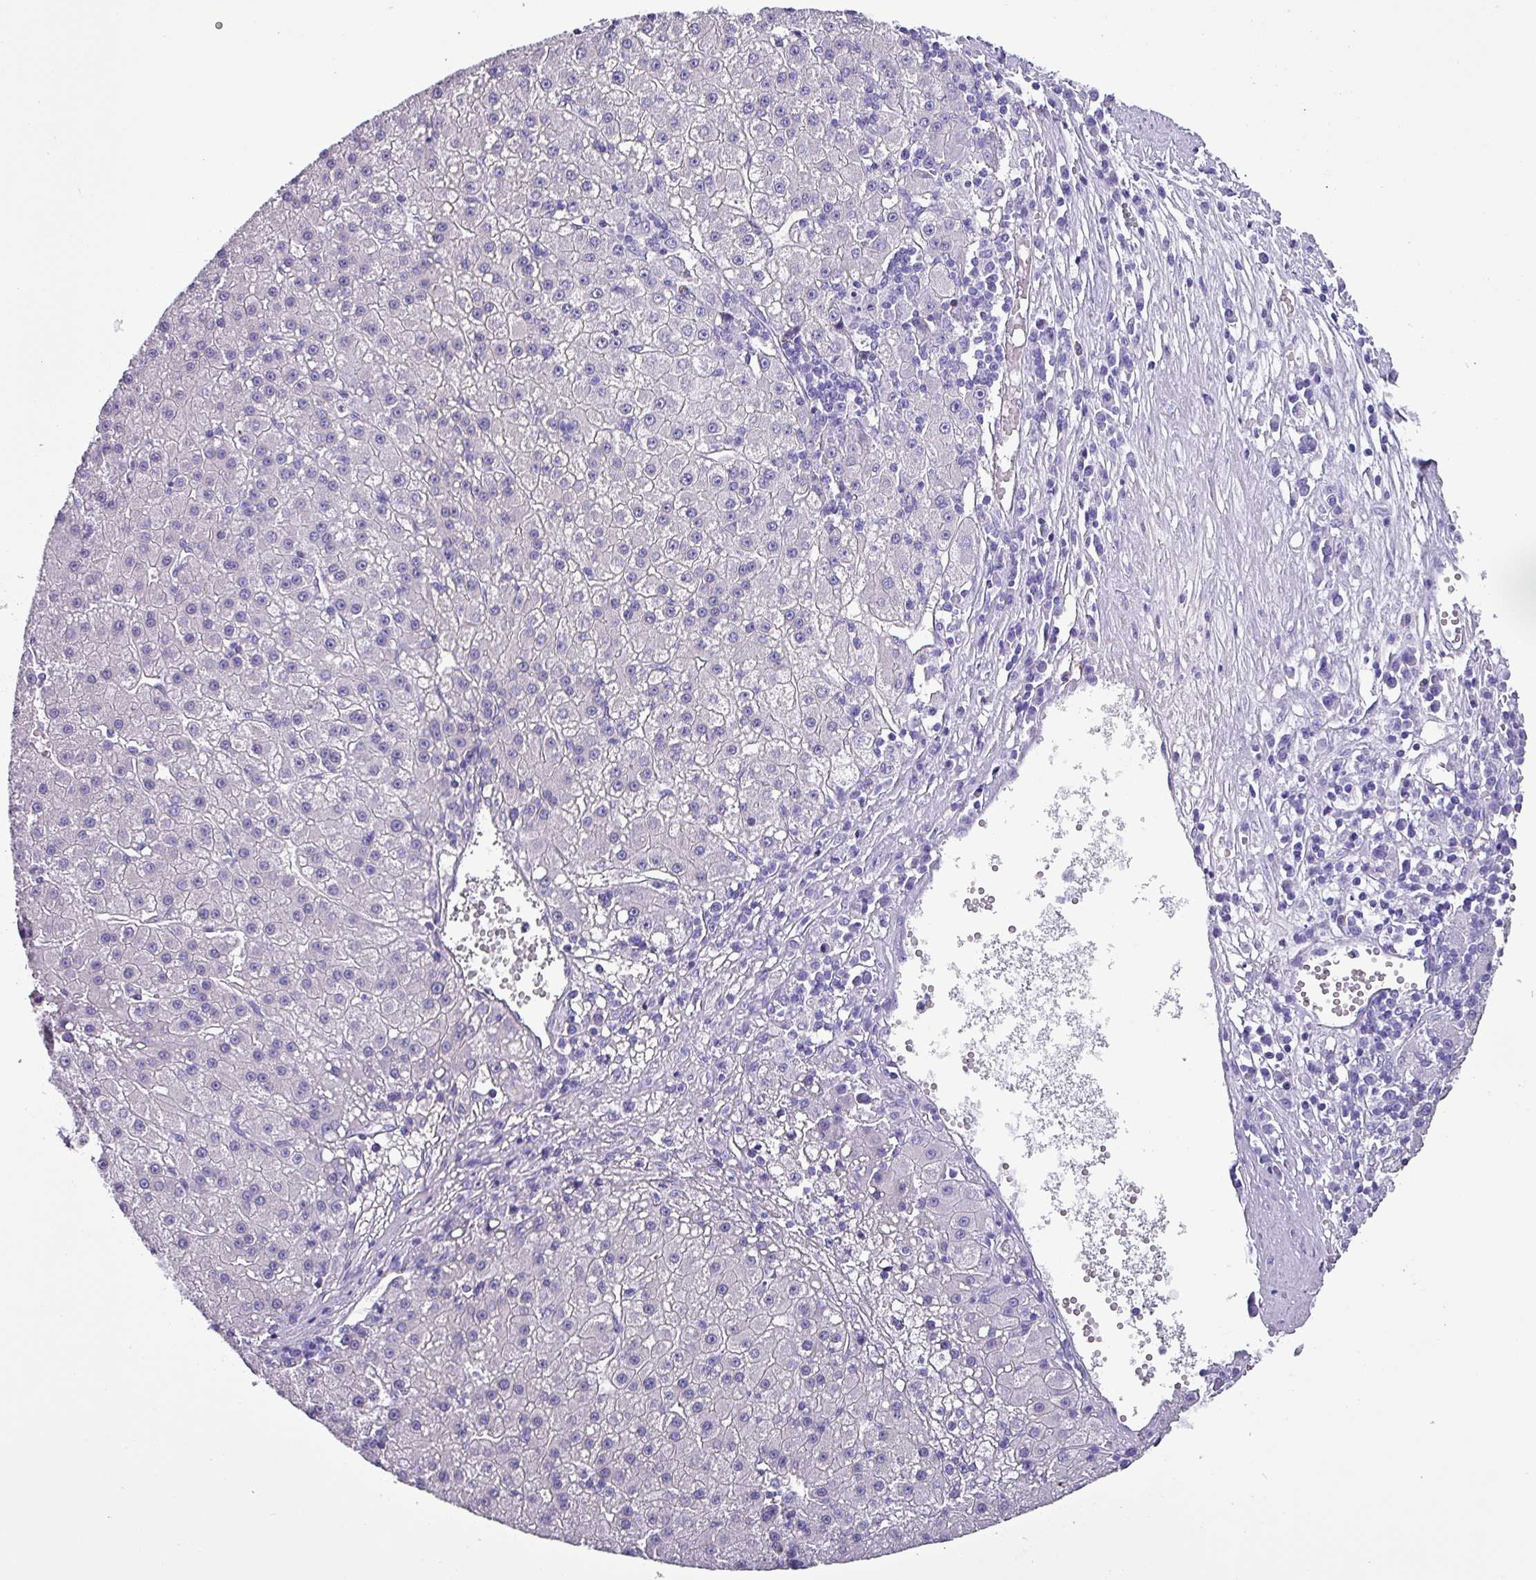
{"staining": {"intensity": "negative", "quantity": "none", "location": "none"}, "tissue": "liver cancer", "cell_type": "Tumor cells", "image_type": "cancer", "snomed": [{"axis": "morphology", "description": "Carcinoma, Hepatocellular, NOS"}, {"axis": "topography", "description": "Liver"}], "caption": "This is an IHC photomicrograph of human liver cancer (hepatocellular carcinoma). There is no expression in tumor cells.", "gene": "KRT6C", "patient": {"sex": "male", "age": 76}}